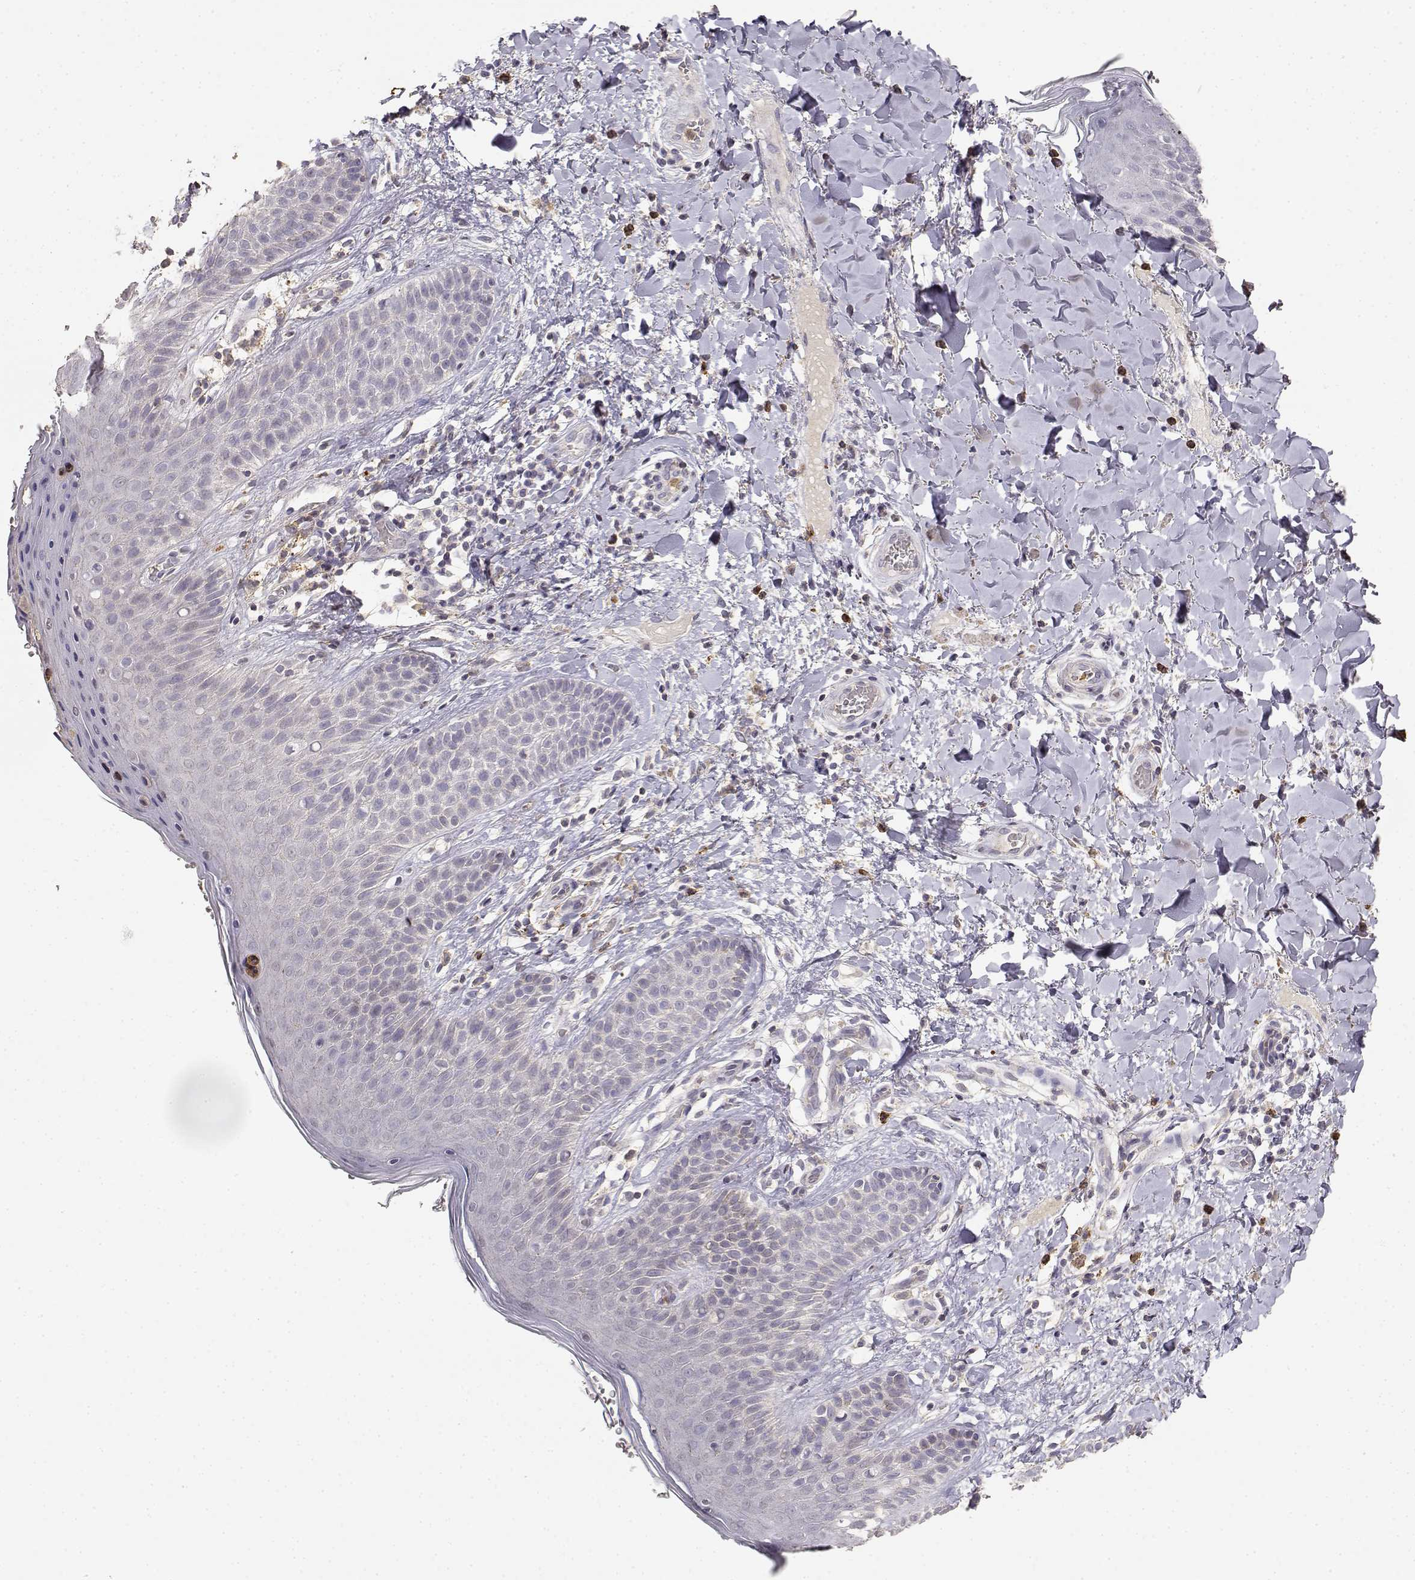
{"staining": {"intensity": "negative", "quantity": "none", "location": "none"}, "tissue": "skin", "cell_type": "Epidermal cells", "image_type": "normal", "snomed": [{"axis": "morphology", "description": "Normal tissue, NOS"}, {"axis": "topography", "description": "Anal"}], "caption": "An immunohistochemistry image of normal skin is shown. There is no staining in epidermal cells of skin.", "gene": "TNFRSF10C", "patient": {"sex": "male", "age": 36}}